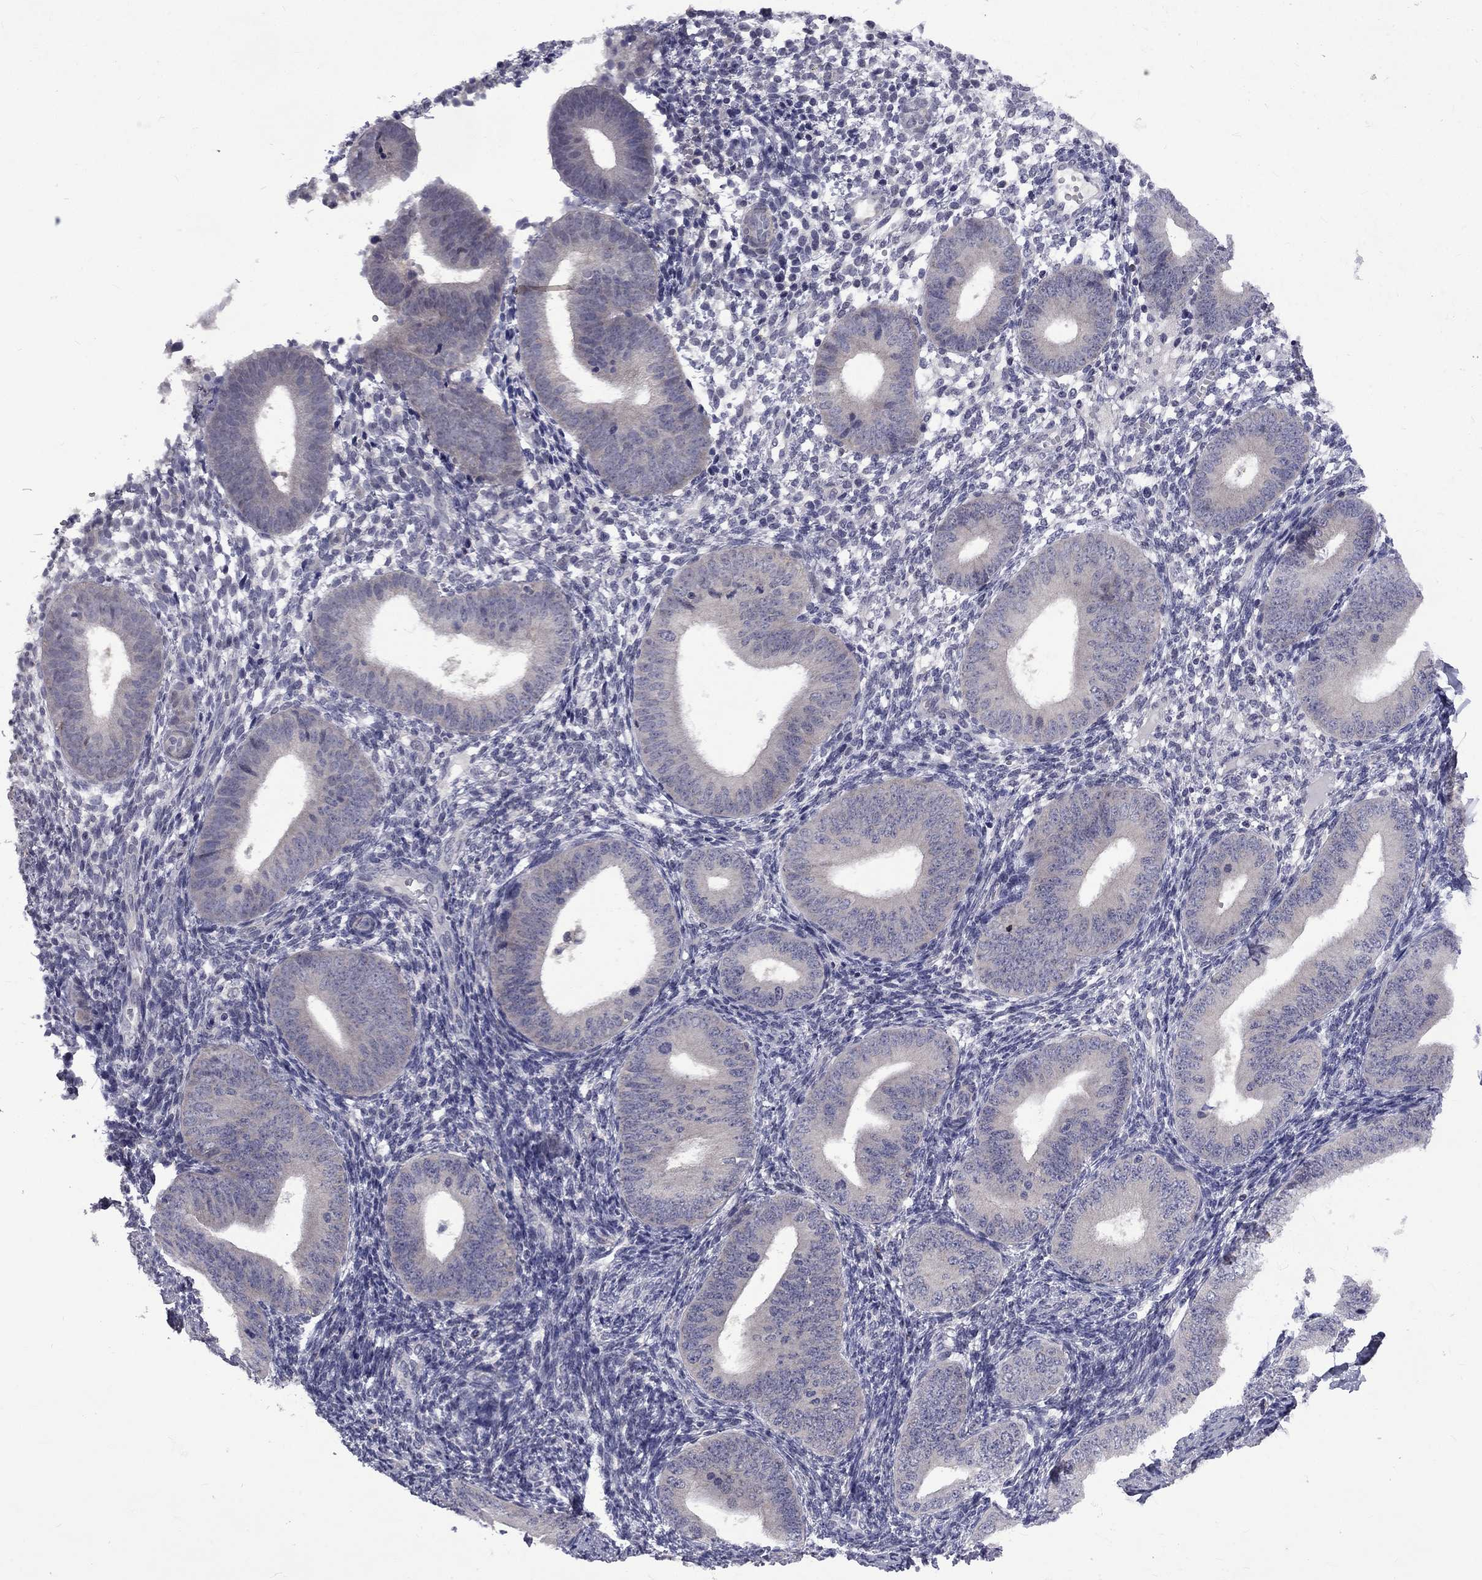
{"staining": {"intensity": "negative", "quantity": "none", "location": "none"}, "tissue": "endometrium", "cell_type": "Cells in endometrial stroma", "image_type": "normal", "snomed": [{"axis": "morphology", "description": "Normal tissue, NOS"}, {"axis": "topography", "description": "Endometrium"}], "caption": "This is a micrograph of immunohistochemistry (IHC) staining of benign endometrium, which shows no staining in cells in endometrial stroma.", "gene": "SNTA1", "patient": {"sex": "female", "age": 39}}